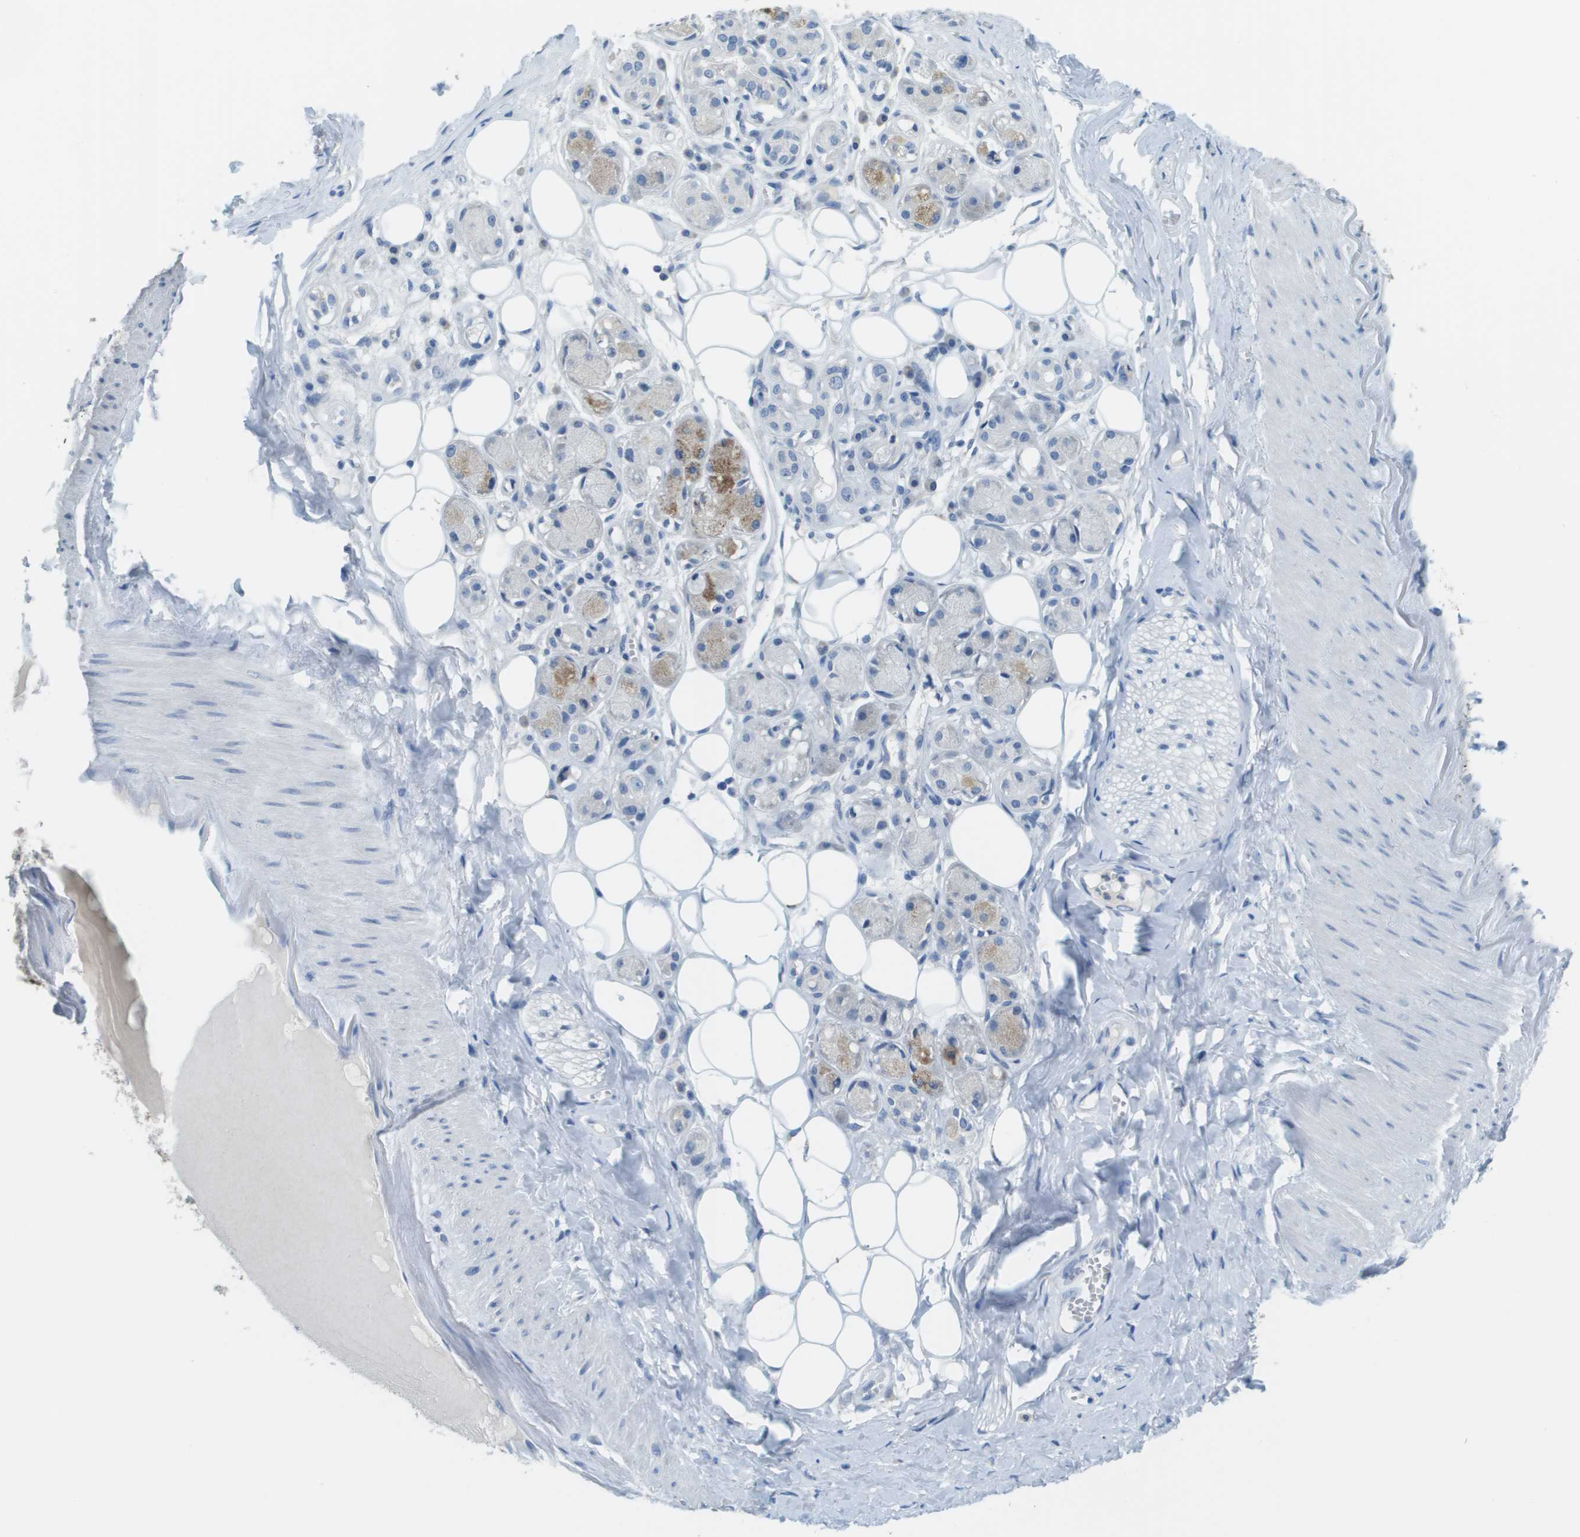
{"staining": {"intensity": "negative", "quantity": "none", "location": "none"}, "tissue": "adipose tissue", "cell_type": "Adipocytes", "image_type": "normal", "snomed": [{"axis": "morphology", "description": "Normal tissue, NOS"}, {"axis": "morphology", "description": "Inflammation, NOS"}, {"axis": "topography", "description": "Salivary gland"}, {"axis": "topography", "description": "Peripheral nerve tissue"}], "caption": "Immunohistochemical staining of benign human adipose tissue shows no significant staining in adipocytes.", "gene": "PTGDR2", "patient": {"sex": "female", "age": 75}}